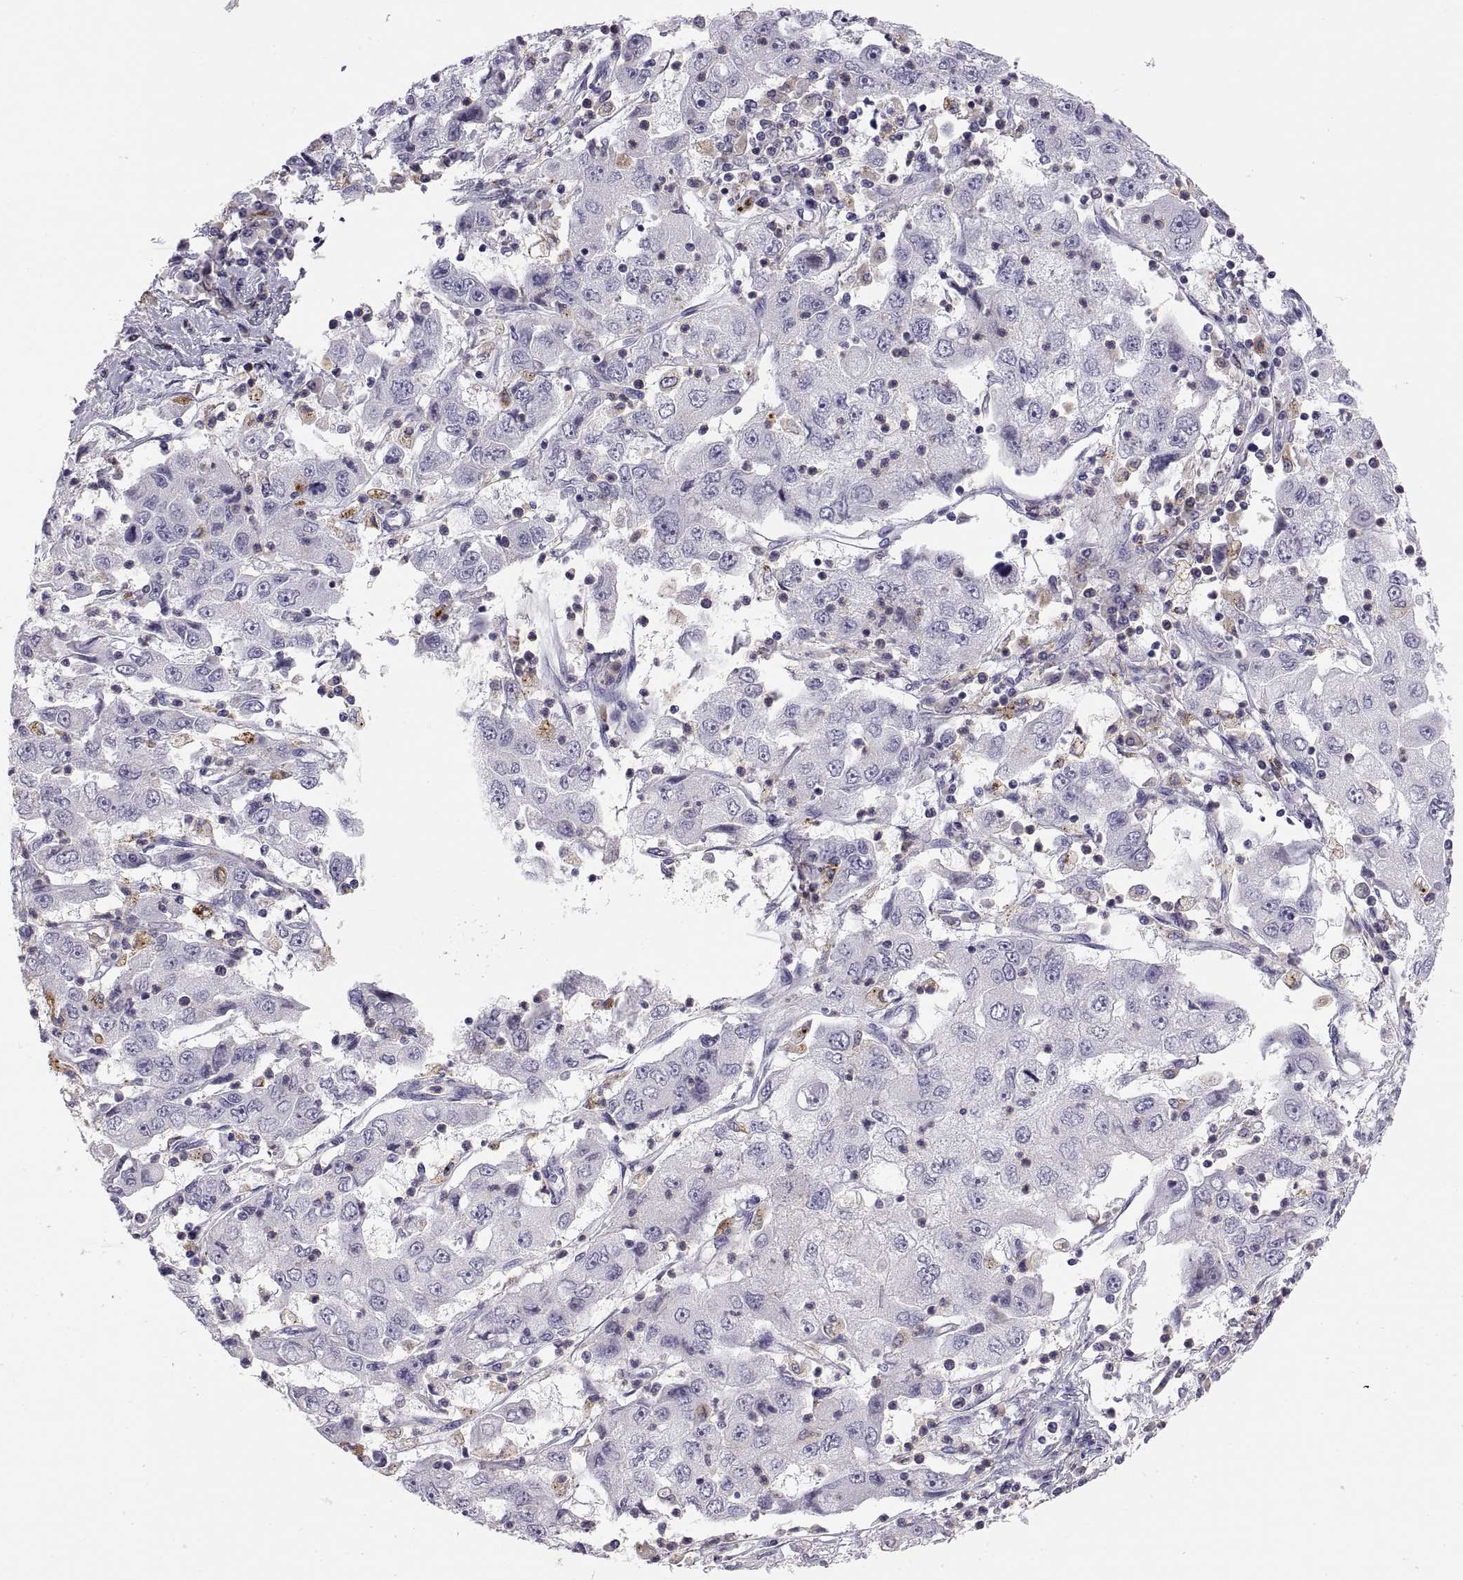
{"staining": {"intensity": "negative", "quantity": "none", "location": "none"}, "tissue": "cervical cancer", "cell_type": "Tumor cells", "image_type": "cancer", "snomed": [{"axis": "morphology", "description": "Squamous cell carcinoma, NOS"}, {"axis": "topography", "description": "Cervix"}], "caption": "High power microscopy image of an IHC micrograph of squamous cell carcinoma (cervical), revealing no significant positivity in tumor cells.", "gene": "RGS19", "patient": {"sex": "female", "age": 36}}